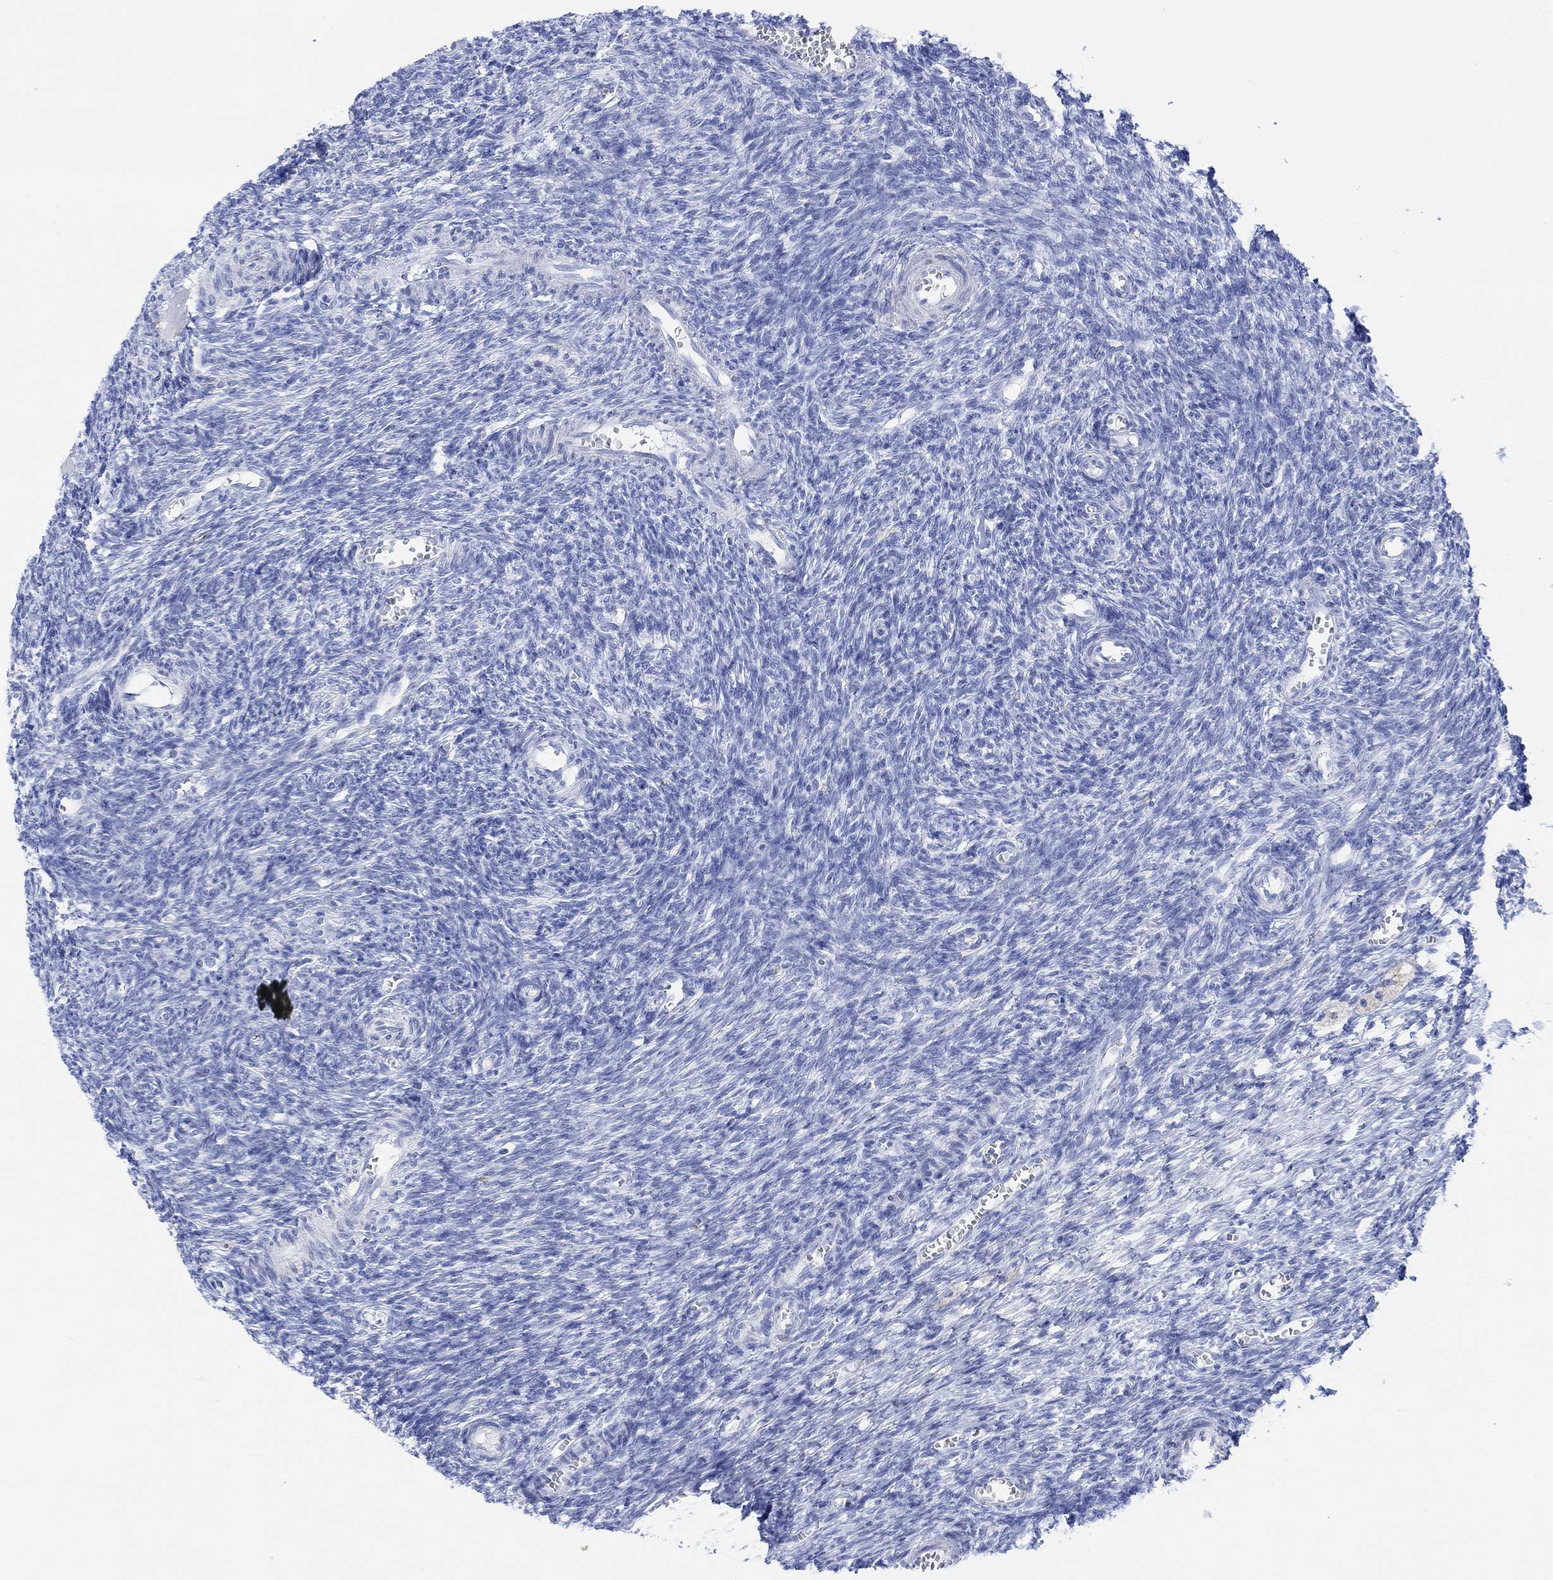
{"staining": {"intensity": "negative", "quantity": "none", "location": "none"}, "tissue": "ovary", "cell_type": "Follicle cells", "image_type": "normal", "snomed": [{"axis": "morphology", "description": "Normal tissue, NOS"}, {"axis": "topography", "description": "Ovary"}], "caption": "Immunohistochemistry (IHC) image of benign ovary: human ovary stained with DAB (3,3'-diaminobenzidine) exhibits no significant protein staining in follicle cells.", "gene": "TPPP3", "patient": {"sex": "female", "age": 27}}